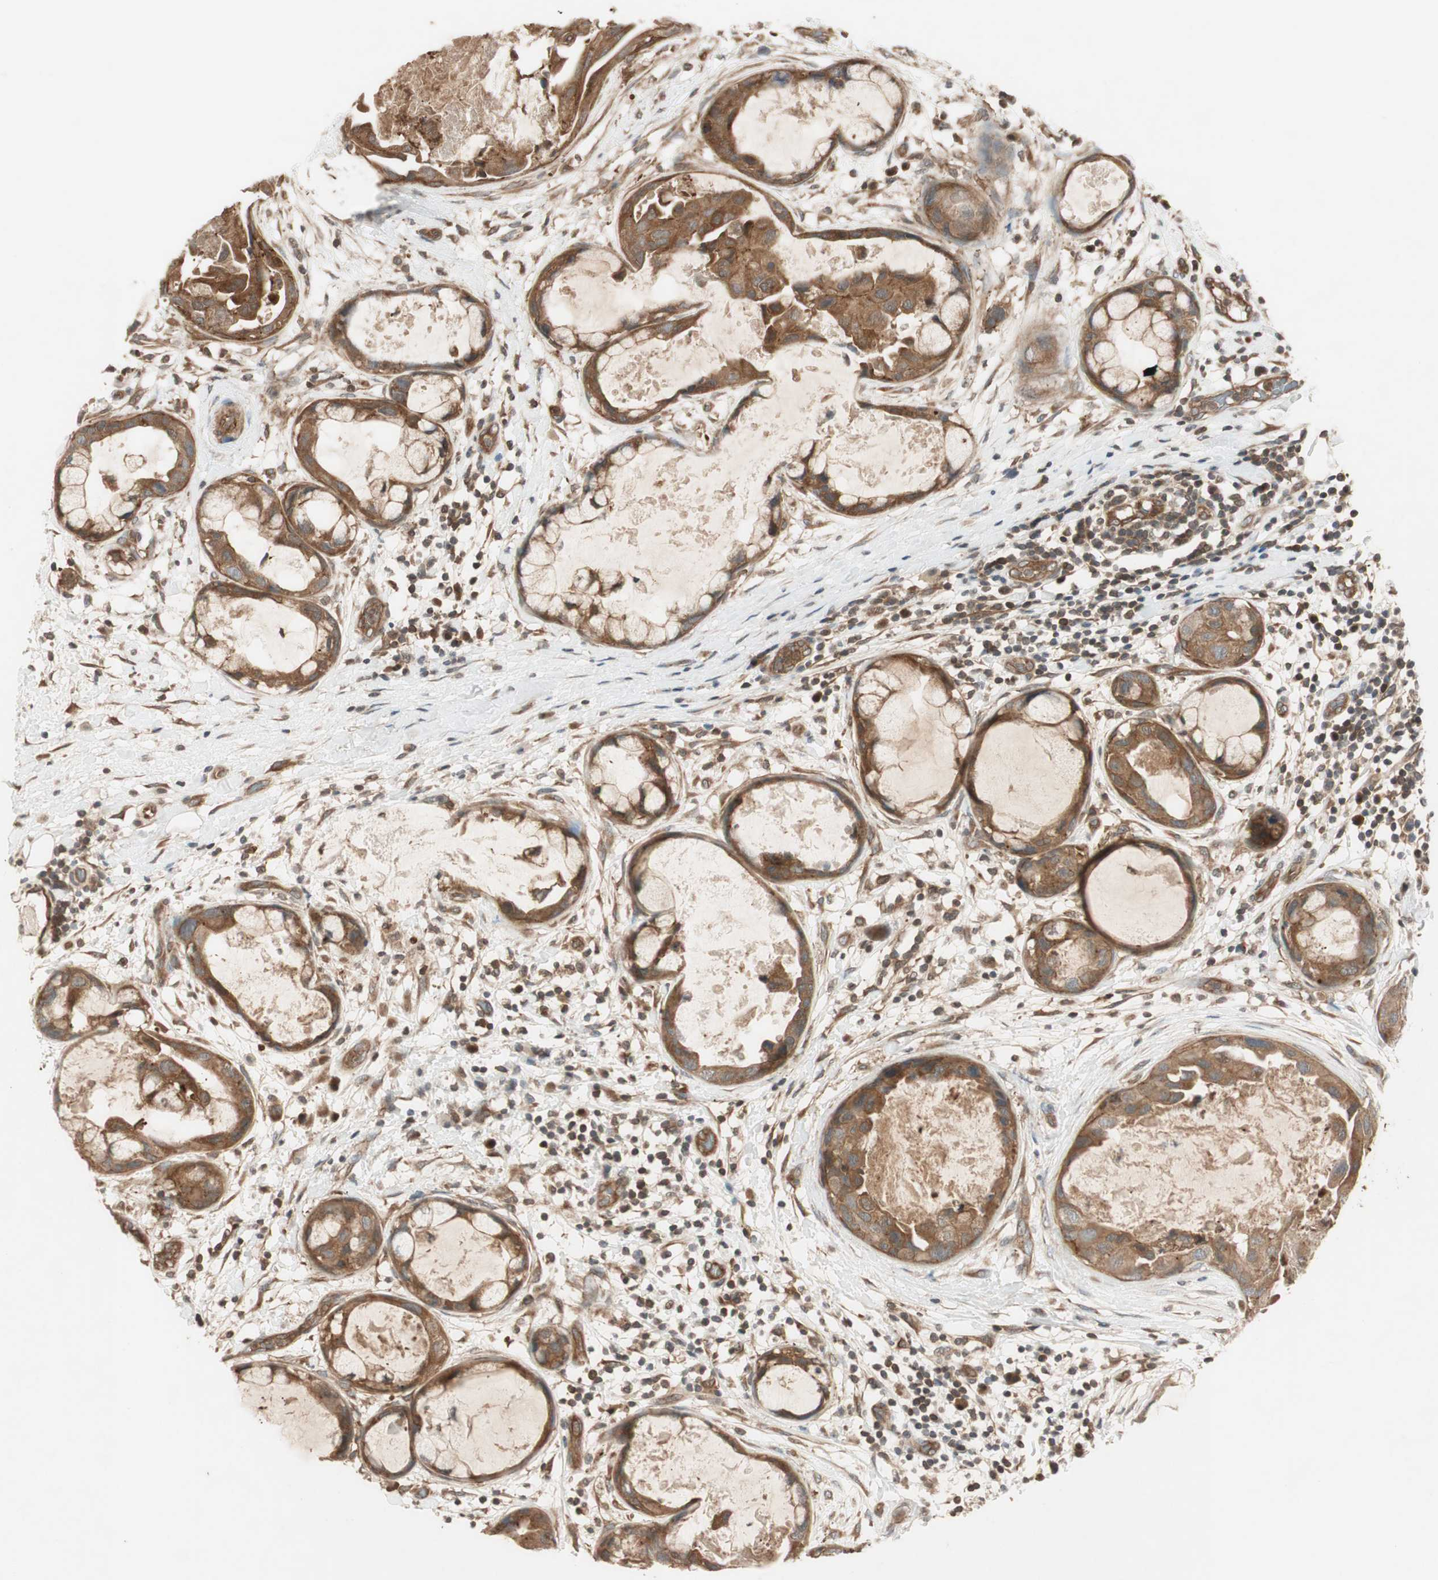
{"staining": {"intensity": "moderate", "quantity": ">75%", "location": "cytoplasmic/membranous"}, "tissue": "breast cancer", "cell_type": "Tumor cells", "image_type": "cancer", "snomed": [{"axis": "morphology", "description": "Duct carcinoma"}, {"axis": "topography", "description": "Breast"}], "caption": "A micrograph showing moderate cytoplasmic/membranous positivity in about >75% of tumor cells in infiltrating ductal carcinoma (breast), as visualized by brown immunohistochemical staining.", "gene": "EPHA8", "patient": {"sex": "female", "age": 40}}